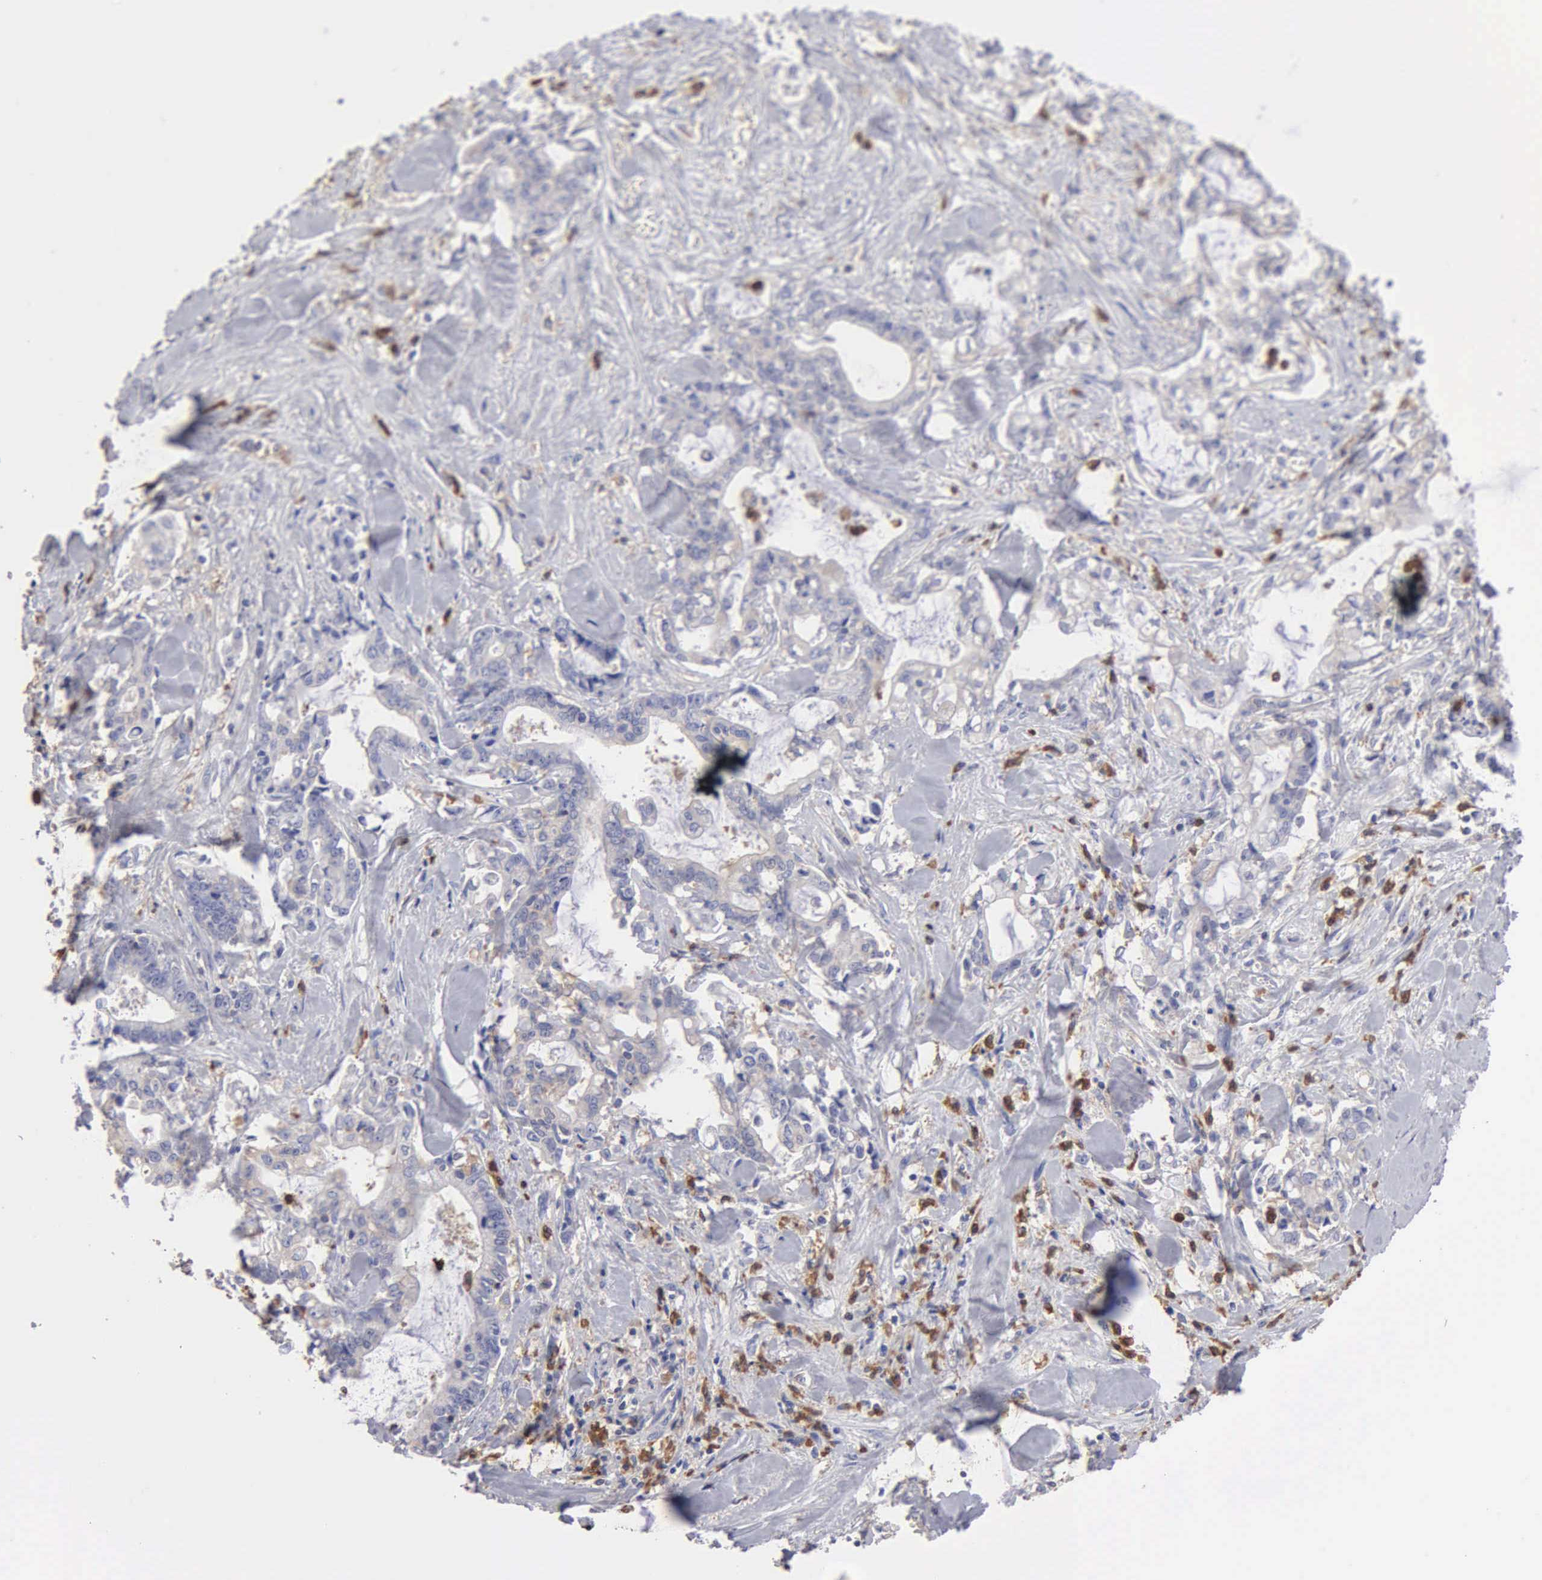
{"staining": {"intensity": "negative", "quantity": "none", "location": "none"}, "tissue": "liver cancer", "cell_type": "Tumor cells", "image_type": "cancer", "snomed": [{"axis": "morphology", "description": "Cholangiocarcinoma"}, {"axis": "topography", "description": "Liver"}], "caption": "Tumor cells are negative for brown protein staining in cholangiocarcinoma (liver).", "gene": "G6PD", "patient": {"sex": "male", "age": 57}}